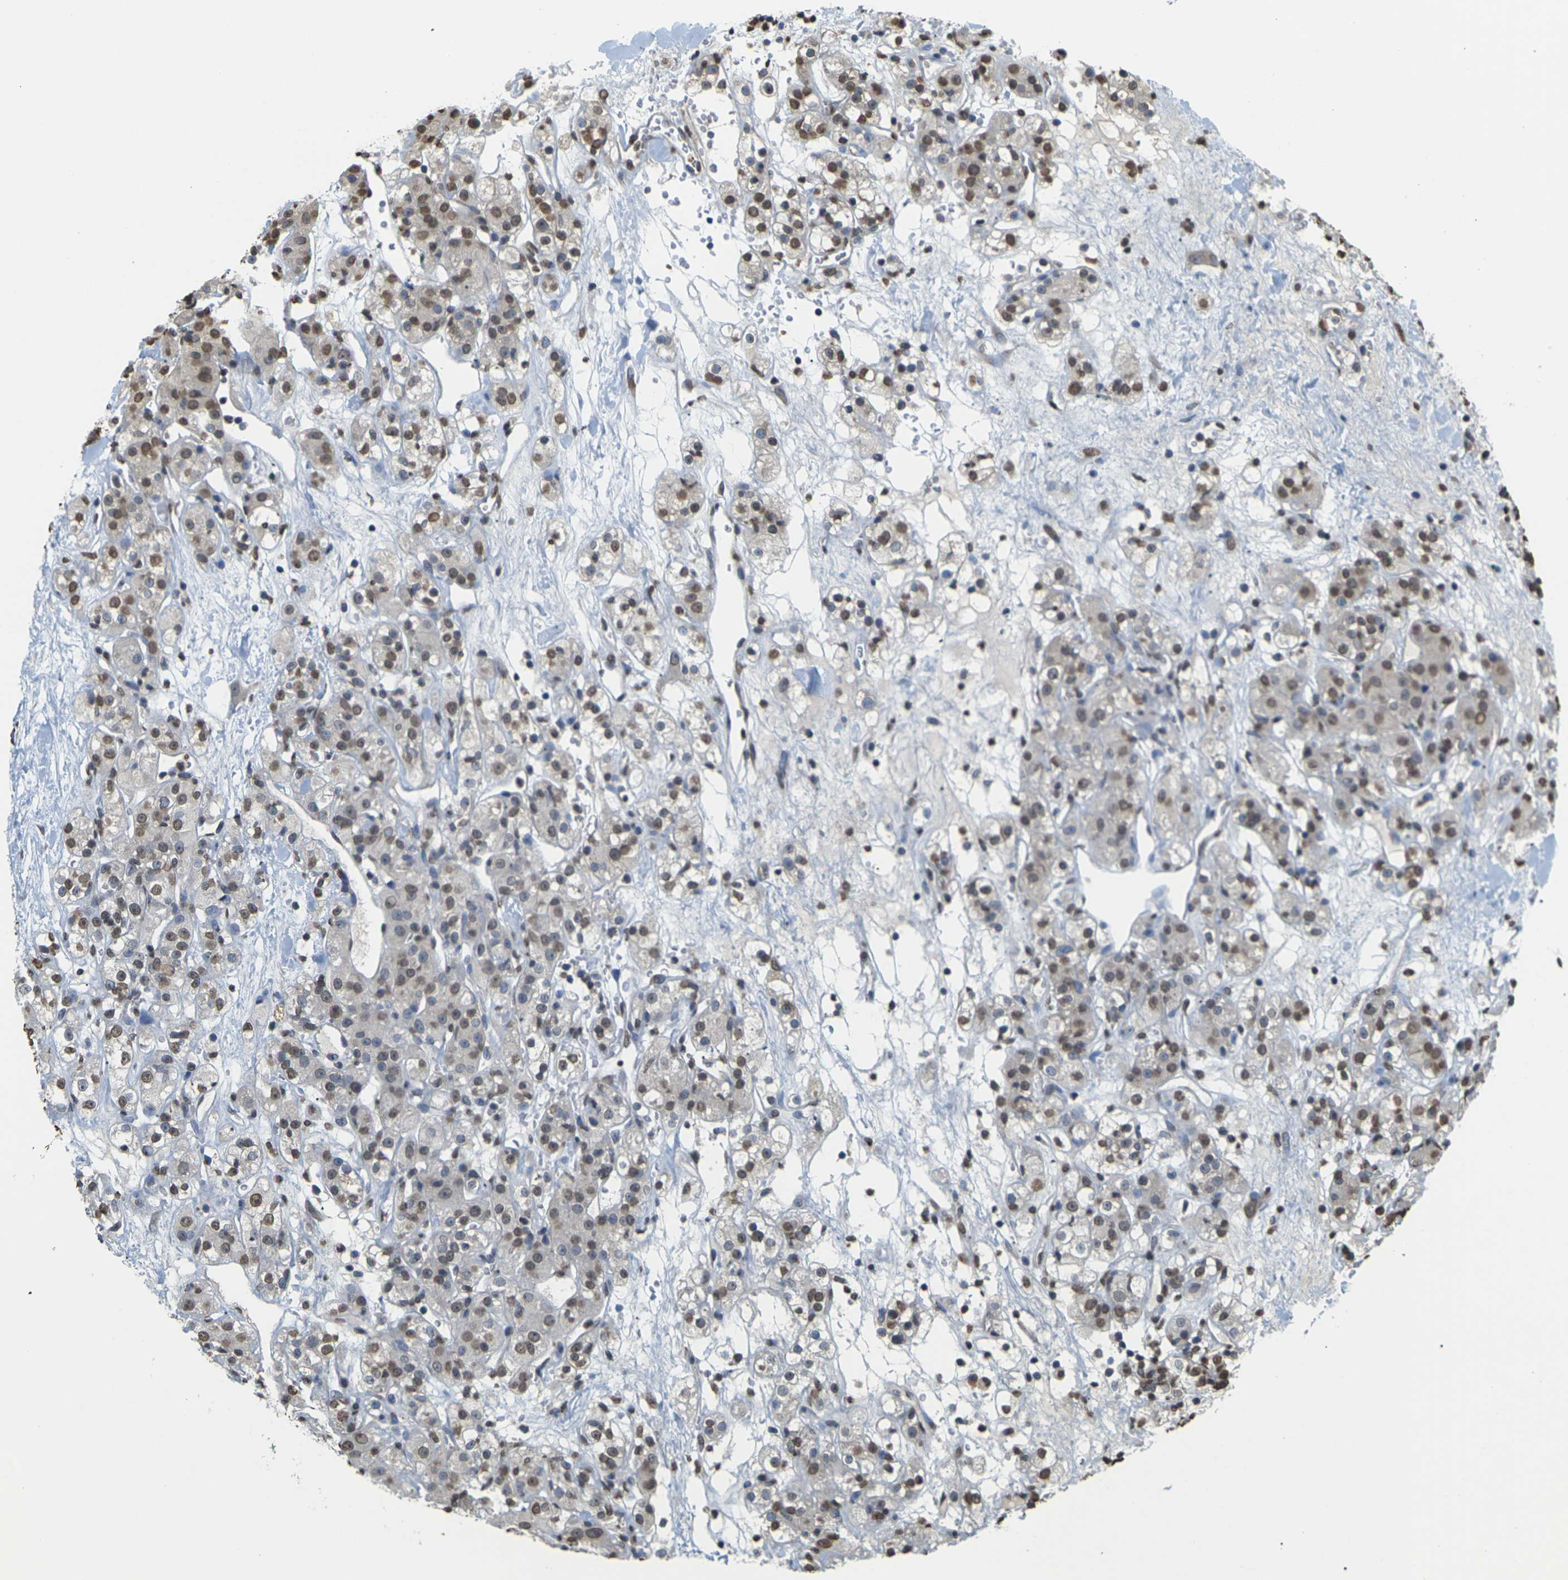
{"staining": {"intensity": "moderate", "quantity": ">75%", "location": "nuclear"}, "tissue": "renal cancer", "cell_type": "Tumor cells", "image_type": "cancer", "snomed": [{"axis": "morphology", "description": "Normal tissue, NOS"}, {"axis": "morphology", "description": "Adenocarcinoma, NOS"}, {"axis": "topography", "description": "Kidney"}], "caption": "Approximately >75% of tumor cells in renal adenocarcinoma display moderate nuclear protein positivity as visualized by brown immunohistochemical staining.", "gene": "EMSY", "patient": {"sex": "male", "age": 61}}